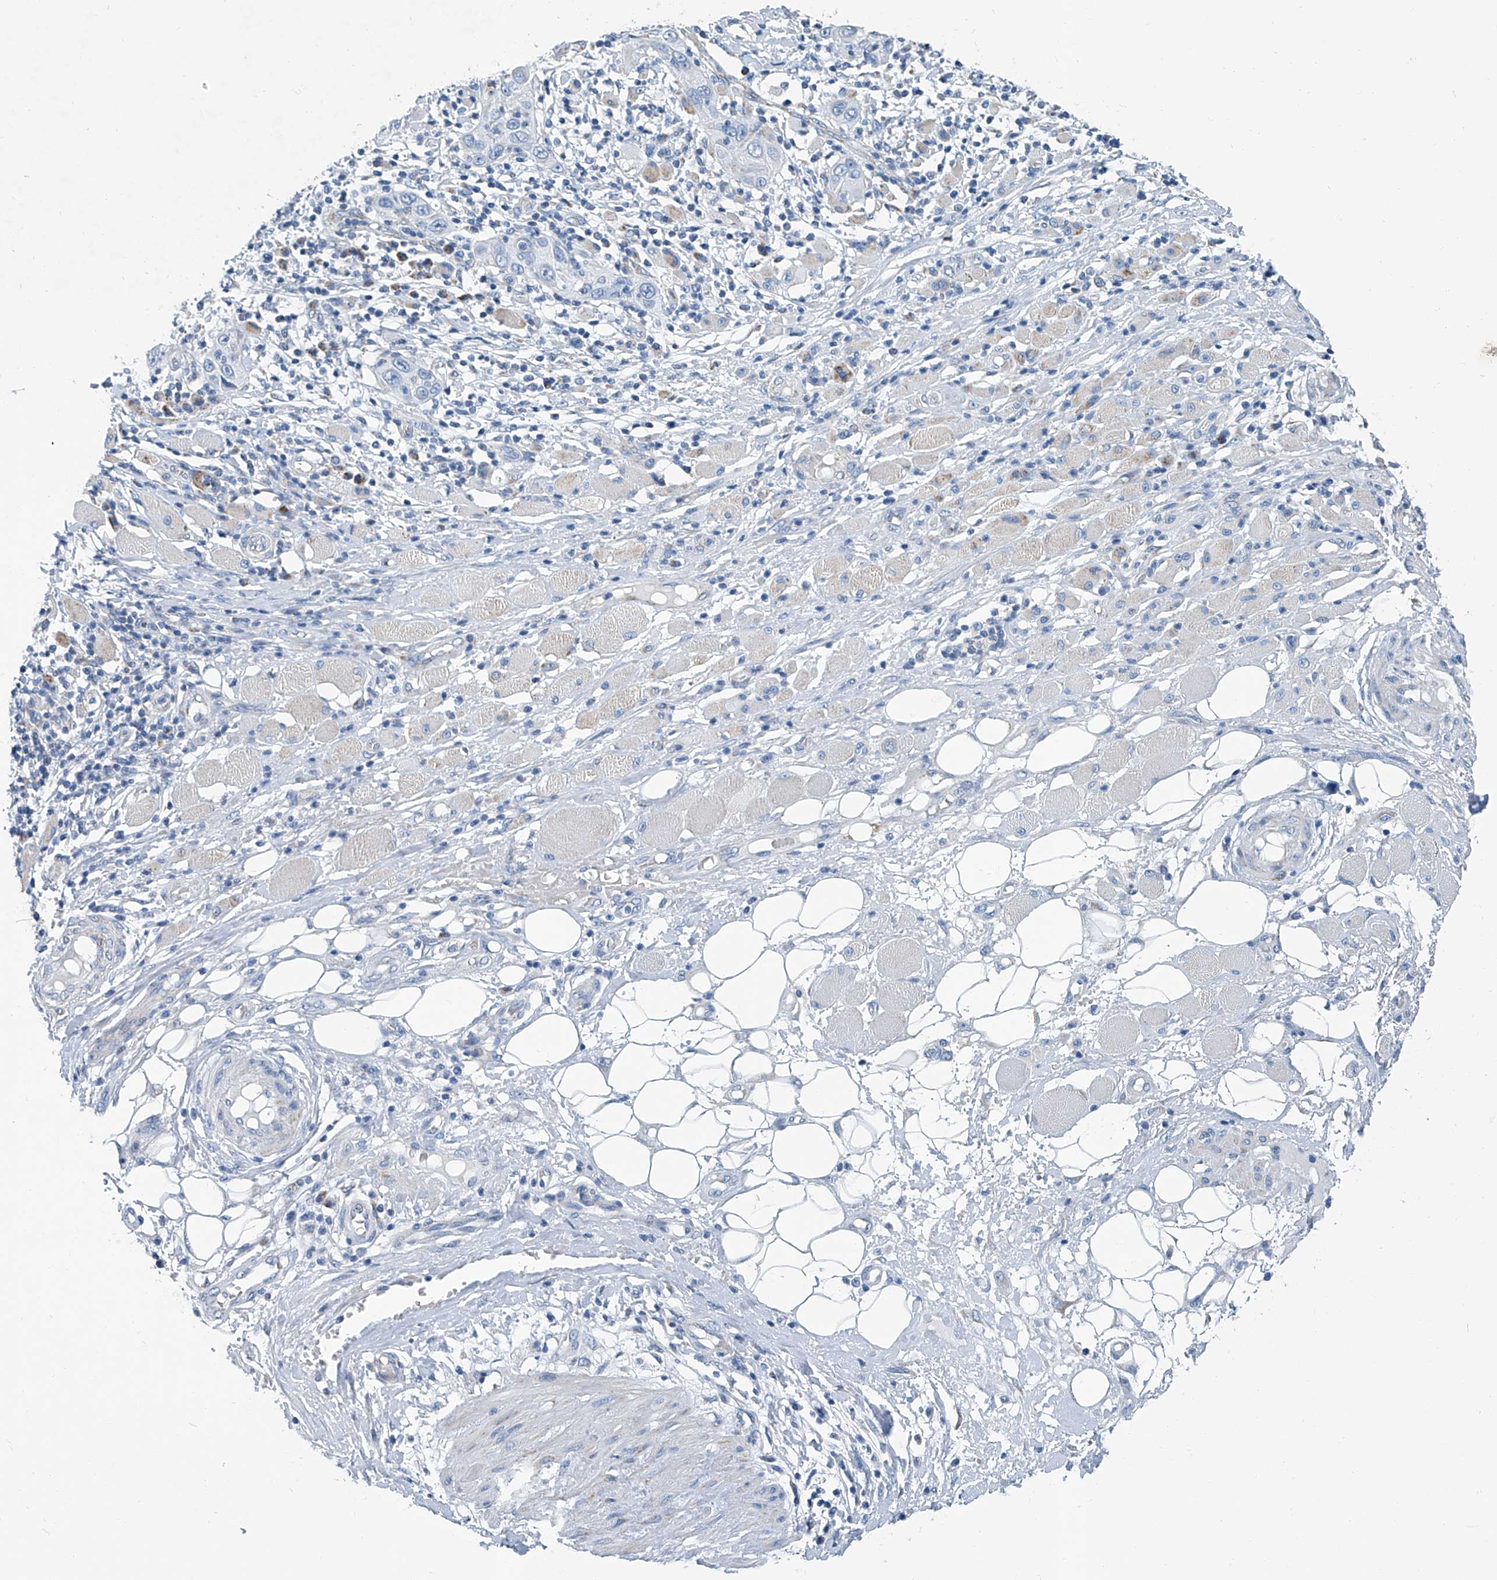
{"staining": {"intensity": "negative", "quantity": "none", "location": "none"}, "tissue": "skin cancer", "cell_type": "Tumor cells", "image_type": "cancer", "snomed": [{"axis": "morphology", "description": "Squamous cell carcinoma, NOS"}, {"axis": "topography", "description": "Skin"}], "caption": "Tumor cells show no significant protein positivity in skin squamous cell carcinoma. (DAB (3,3'-diaminobenzidine) IHC, high magnification).", "gene": "MT-ND1", "patient": {"sex": "female", "age": 88}}